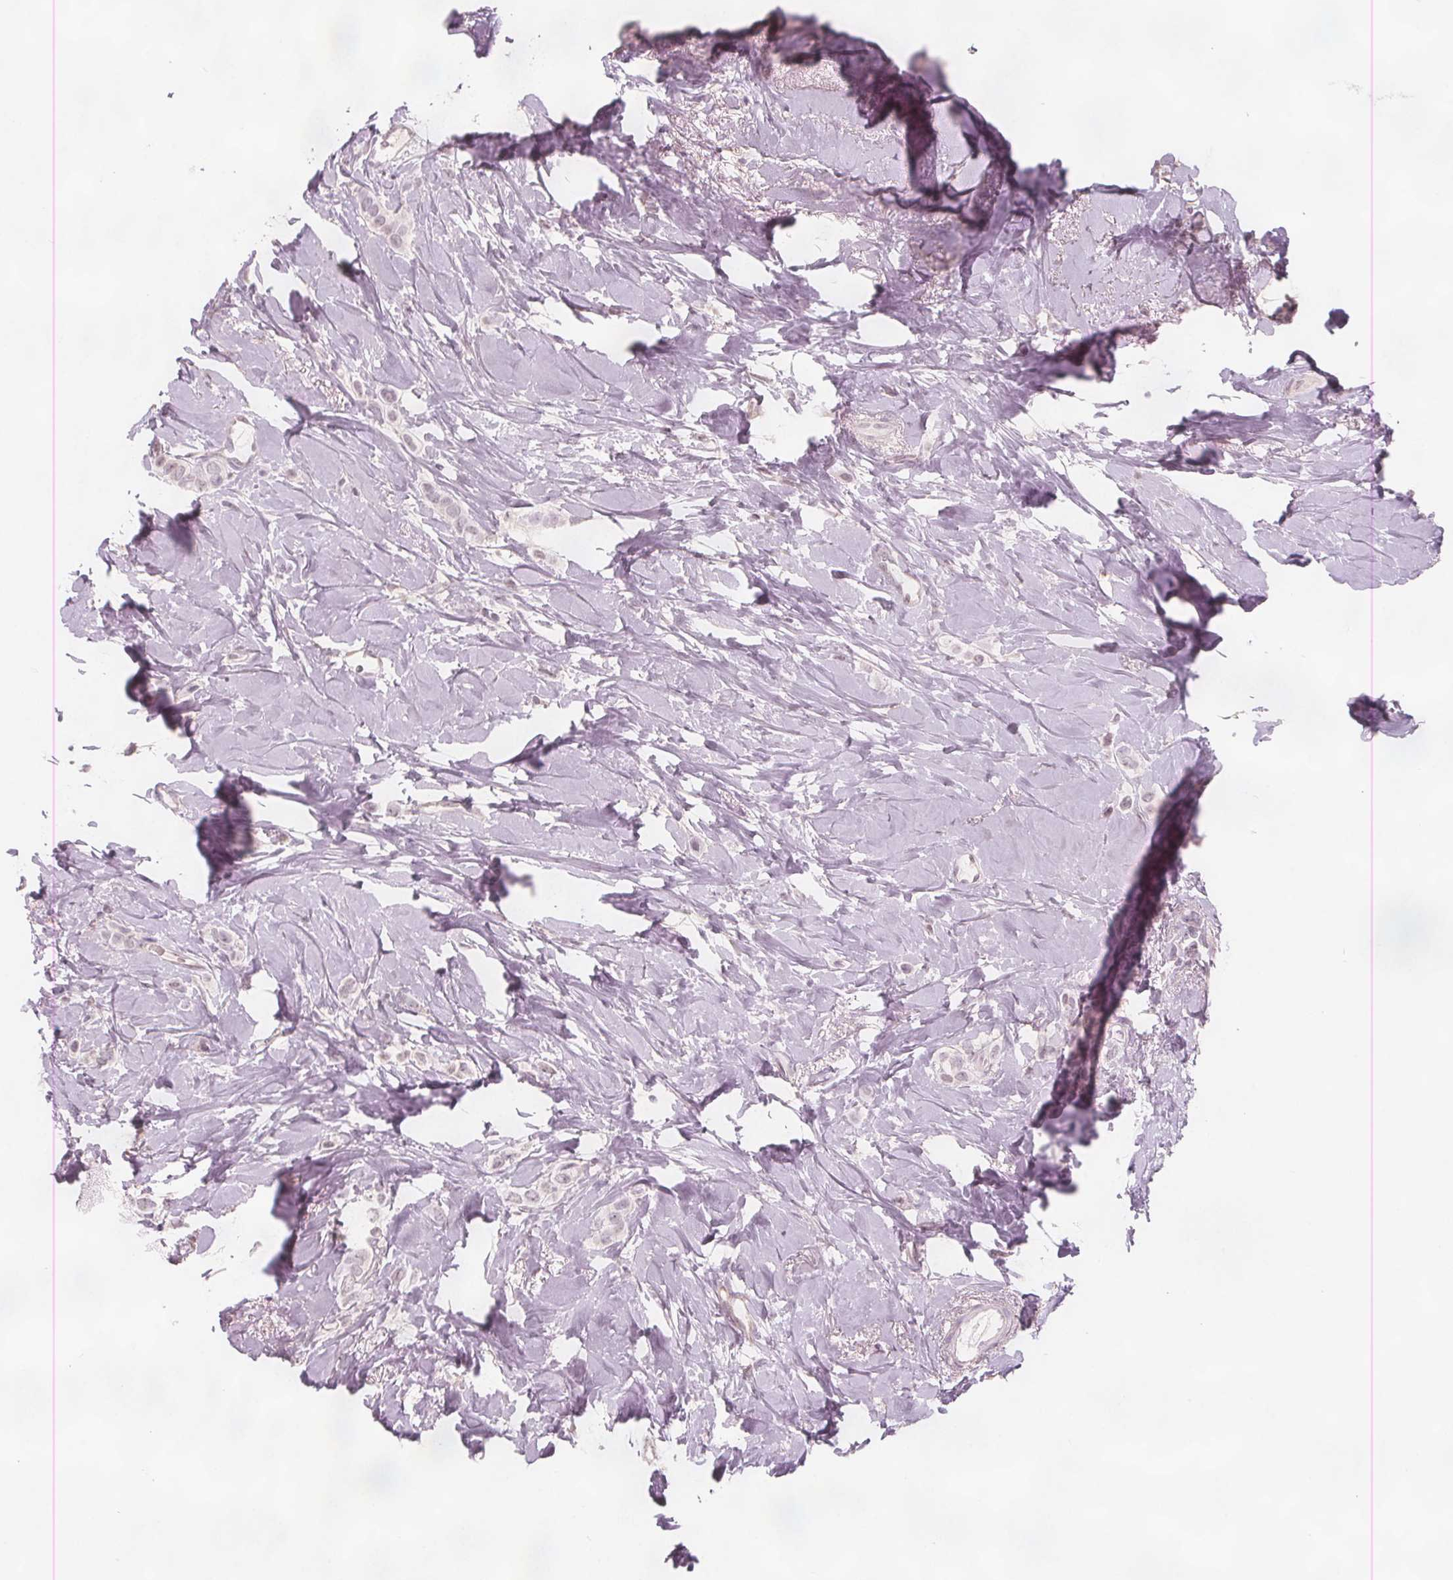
{"staining": {"intensity": "negative", "quantity": "none", "location": "none"}, "tissue": "breast cancer", "cell_type": "Tumor cells", "image_type": "cancer", "snomed": [{"axis": "morphology", "description": "Lobular carcinoma"}, {"axis": "topography", "description": "Breast"}], "caption": "Lobular carcinoma (breast) was stained to show a protein in brown. There is no significant positivity in tumor cells.", "gene": "C1orf167", "patient": {"sex": "female", "age": 66}}